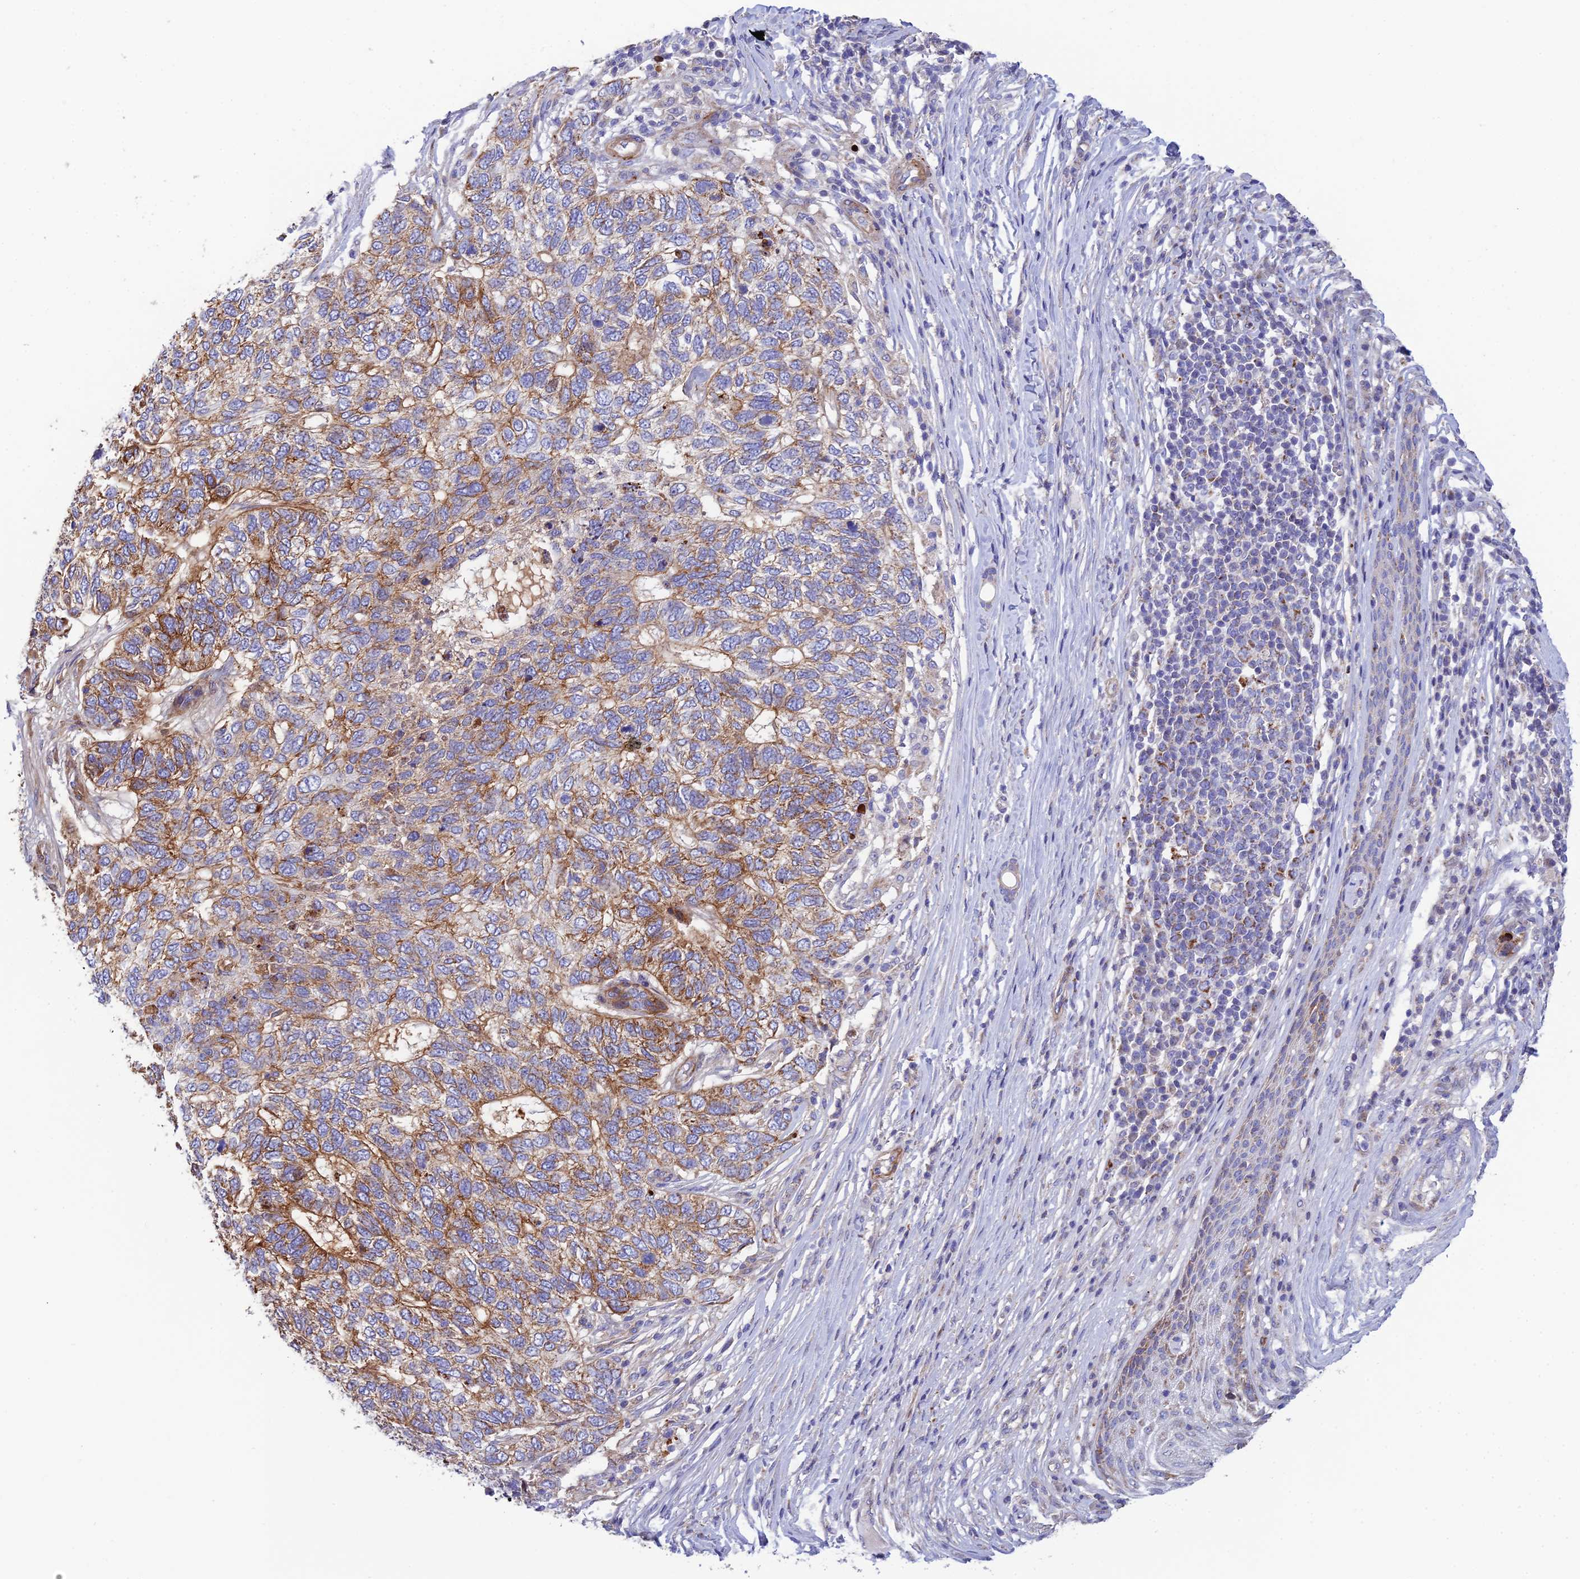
{"staining": {"intensity": "moderate", "quantity": "25%-75%", "location": "cytoplasmic/membranous"}, "tissue": "skin cancer", "cell_type": "Tumor cells", "image_type": "cancer", "snomed": [{"axis": "morphology", "description": "Basal cell carcinoma"}, {"axis": "topography", "description": "Skin"}], "caption": "Immunohistochemistry of human skin basal cell carcinoma demonstrates medium levels of moderate cytoplasmic/membranous staining in approximately 25%-75% of tumor cells. (Stains: DAB in brown, nuclei in blue, Microscopy: brightfield microscopy at high magnification).", "gene": "CSPG4", "patient": {"sex": "female", "age": 65}}